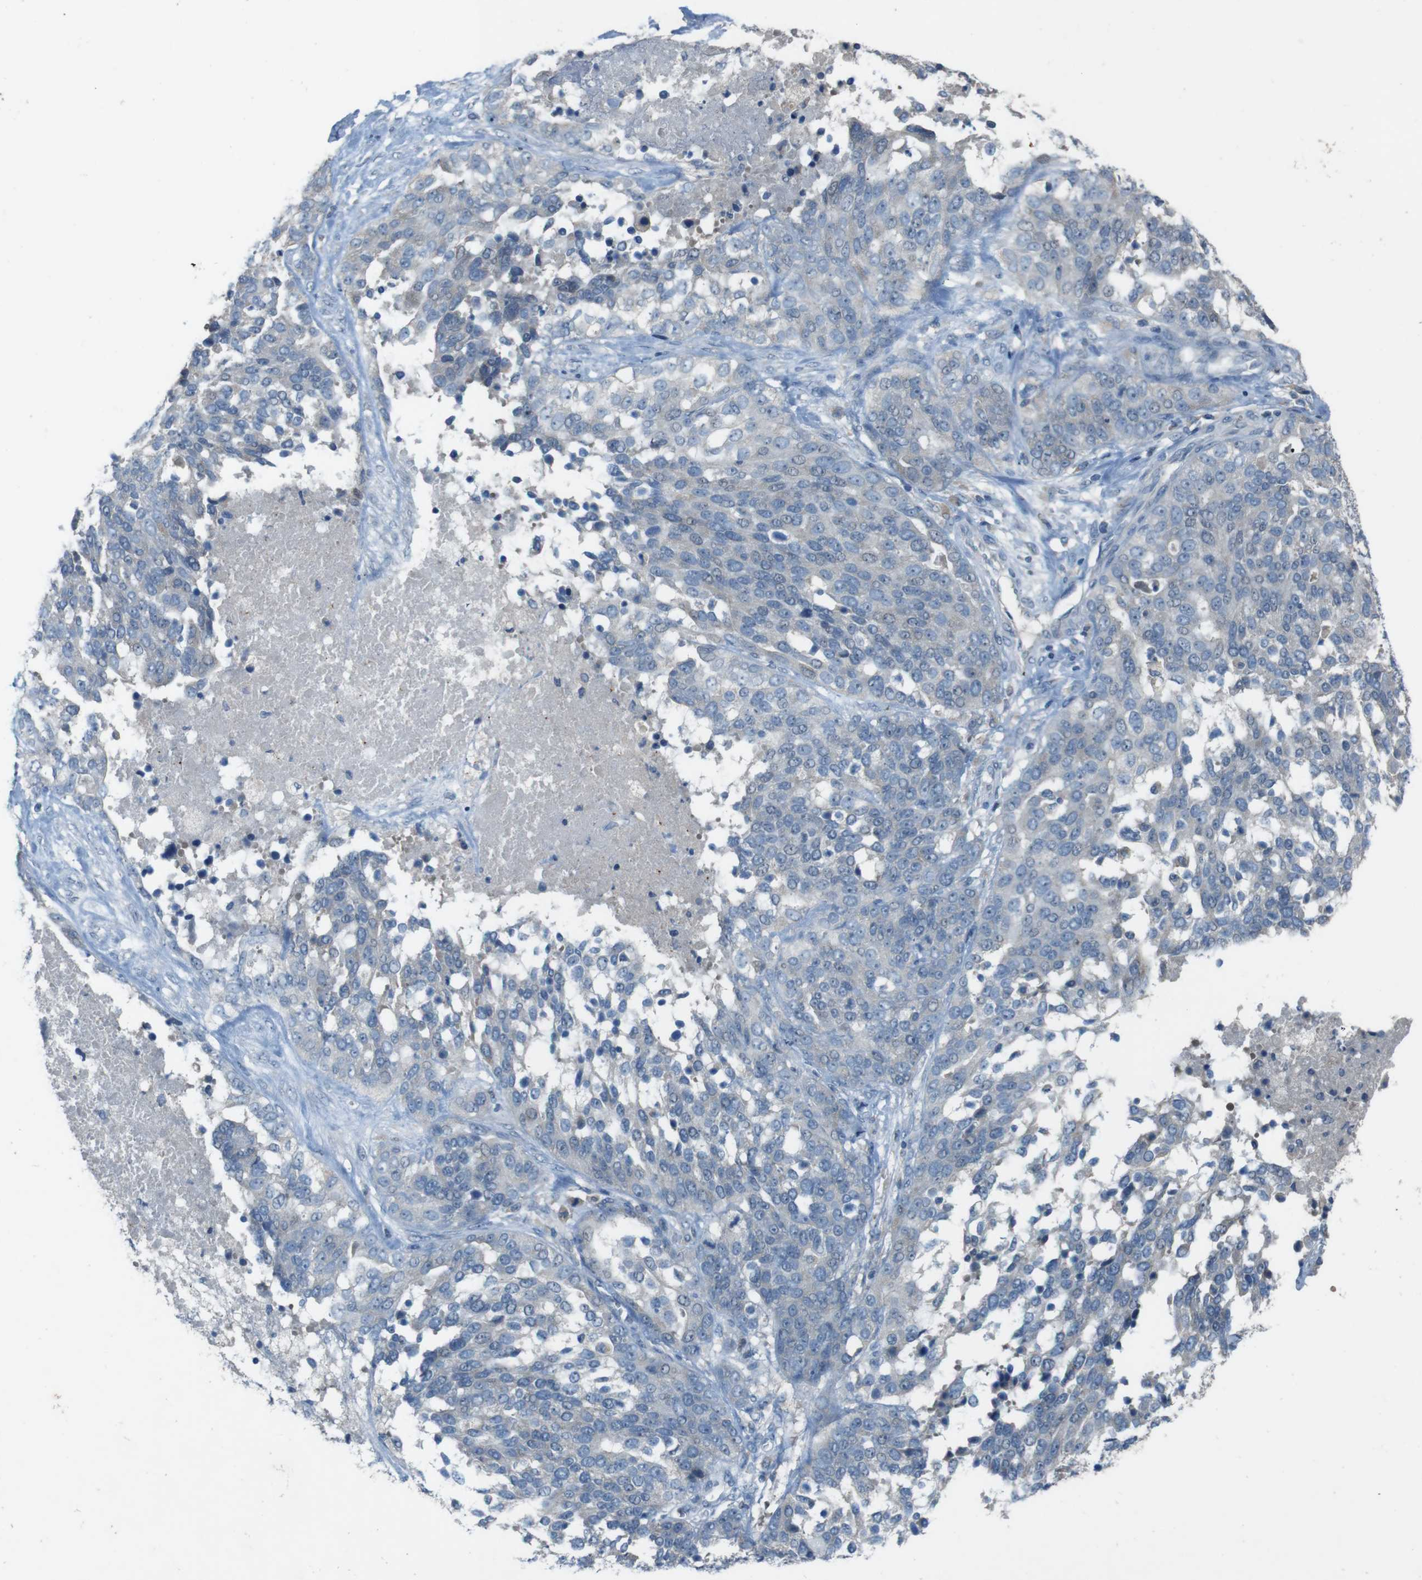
{"staining": {"intensity": "negative", "quantity": "none", "location": "none"}, "tissue": "ovarian cancer", "cell_type": "Tumor cells", "image_type": "cancer", "snomed": [{"axis": "morphology", "description": "Cystadenocarcinoma, serous, NOS"}, {"axis": "topography", "description": "Ovary"}], "caption": "Micrograph shows no significant protein positivity in tumor cells of ovarian cancer (serous cystadenocarcinoma).", "gene": "MOGAT3", "patient": {"sex": "female", "age": 44}}